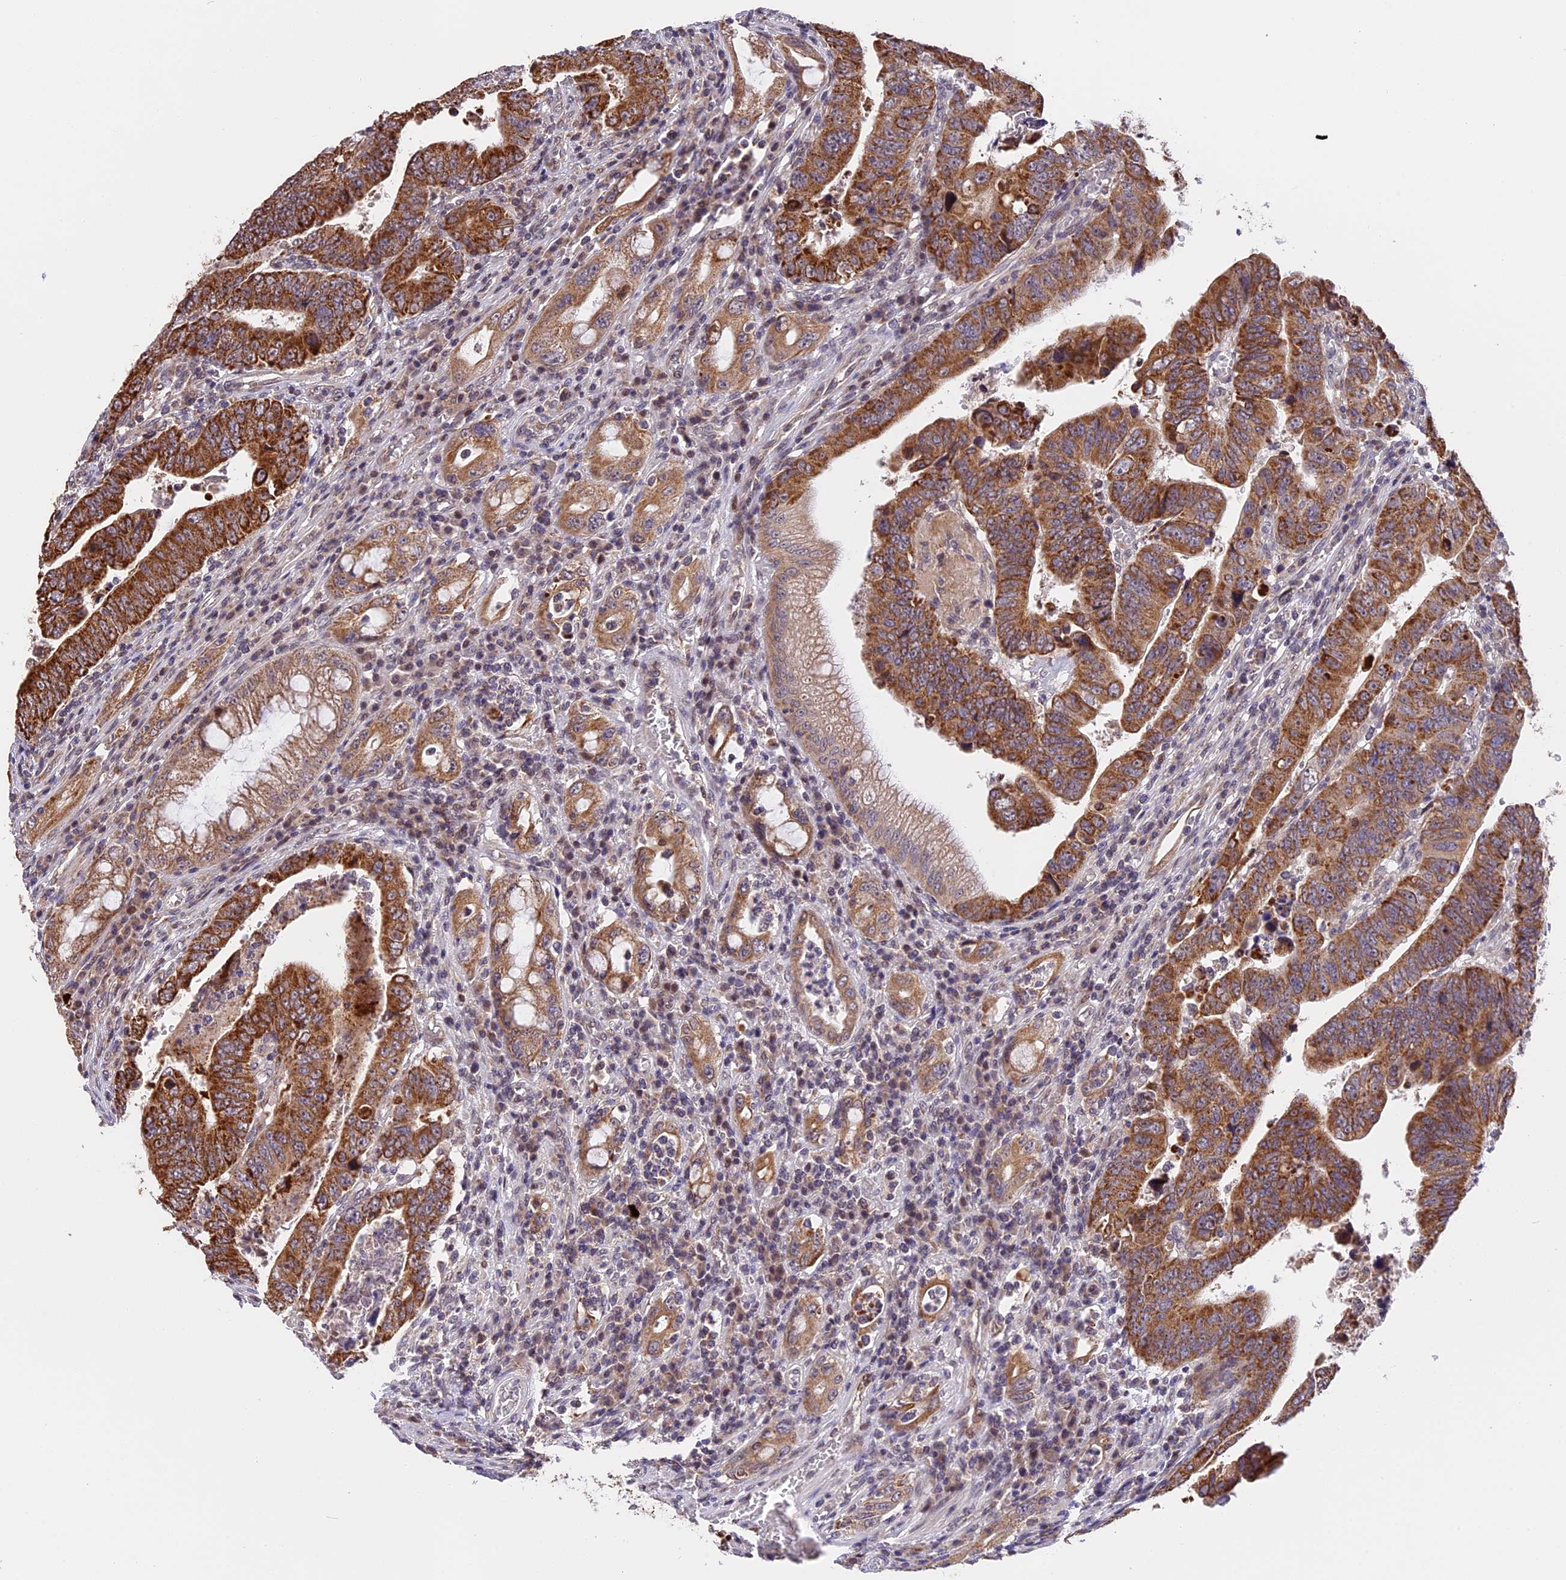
{"staining": {"intensity": "strong", "quantity": ">75%", "location": "cytoplasmic/membranous"}, "tissue": "colorectal cancer", "cell_type": "Tumor cells", "image_type": "cancer", "snomed": [{"axis": "morphology", "description": "Normal tissue, NOS"}, {"axis": "morphology", "description": "Adenocarcinoma, NOS"}, {"axis": "topography", "description": "Rectum"}], "caption": "Human colorectal adenocarcinoma stained for a protein (brown) demonstrates strong cytoplasmic/membranous positive staining in about >75% of tumor cells.", "gene": "RERGL", "patient": {"sex": "female", "age": 65}}